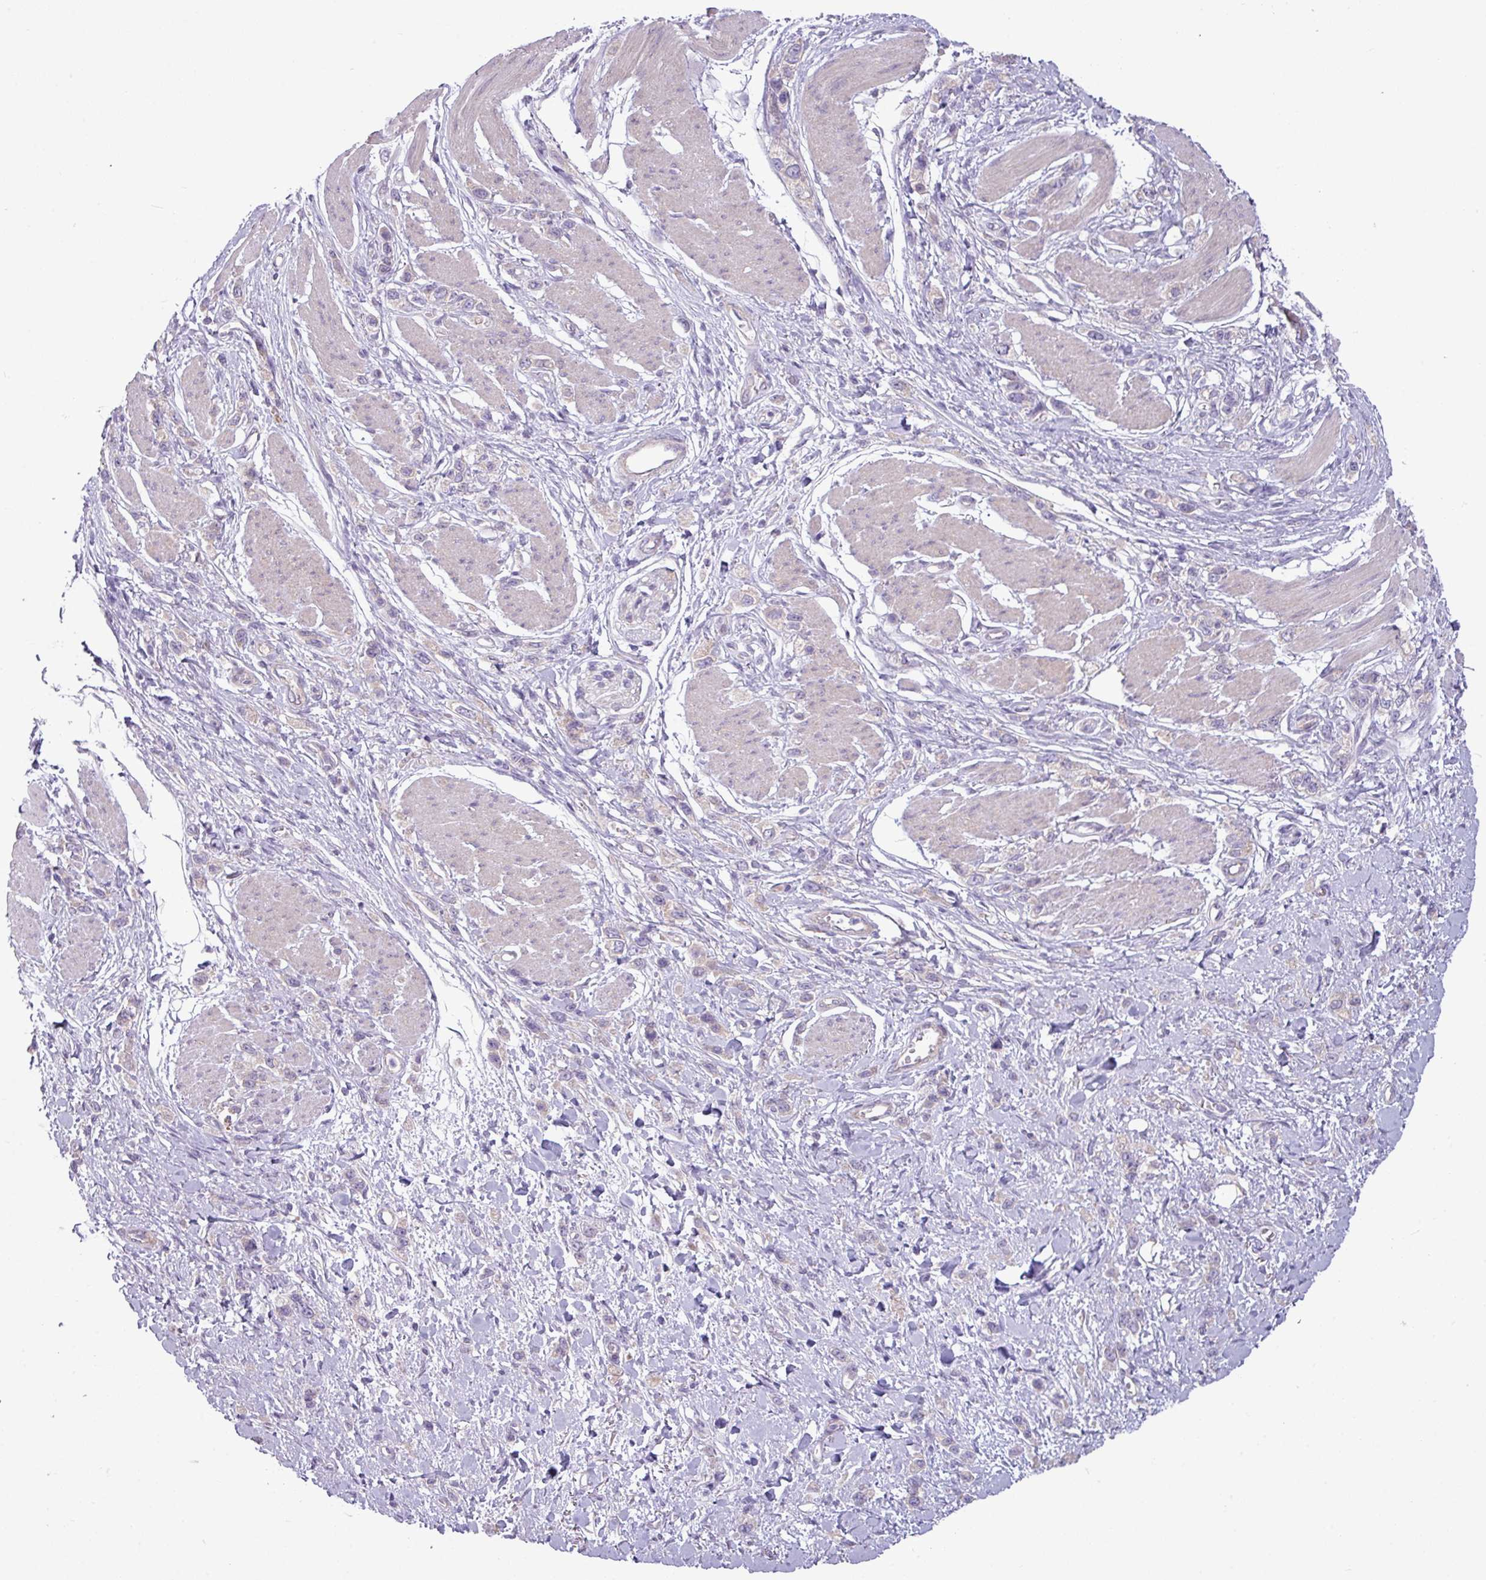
{"staining": {"intensity": "negative", "quantity": "none", "location": "none"}, "tissue": "stomach cancer", "cell_type": "Tumor cells", "image_type": "cancer", "snomed": [{"axis": "morphology", "description": "Adenocarcinoma, NOS"}, {"axis": "topography", "description": "Stomach"}], "caption": "High power microscopy micrograph of an IHC image of stomach adenocarcinoma, revealing no significant expression in tumor cells. (Brightfield microscopy of DAB (3,3'-diaminobenzidine) IHC at high magnification).", "gene": "CAMK2B", "patient": {"sex": "female", "age": 65}}